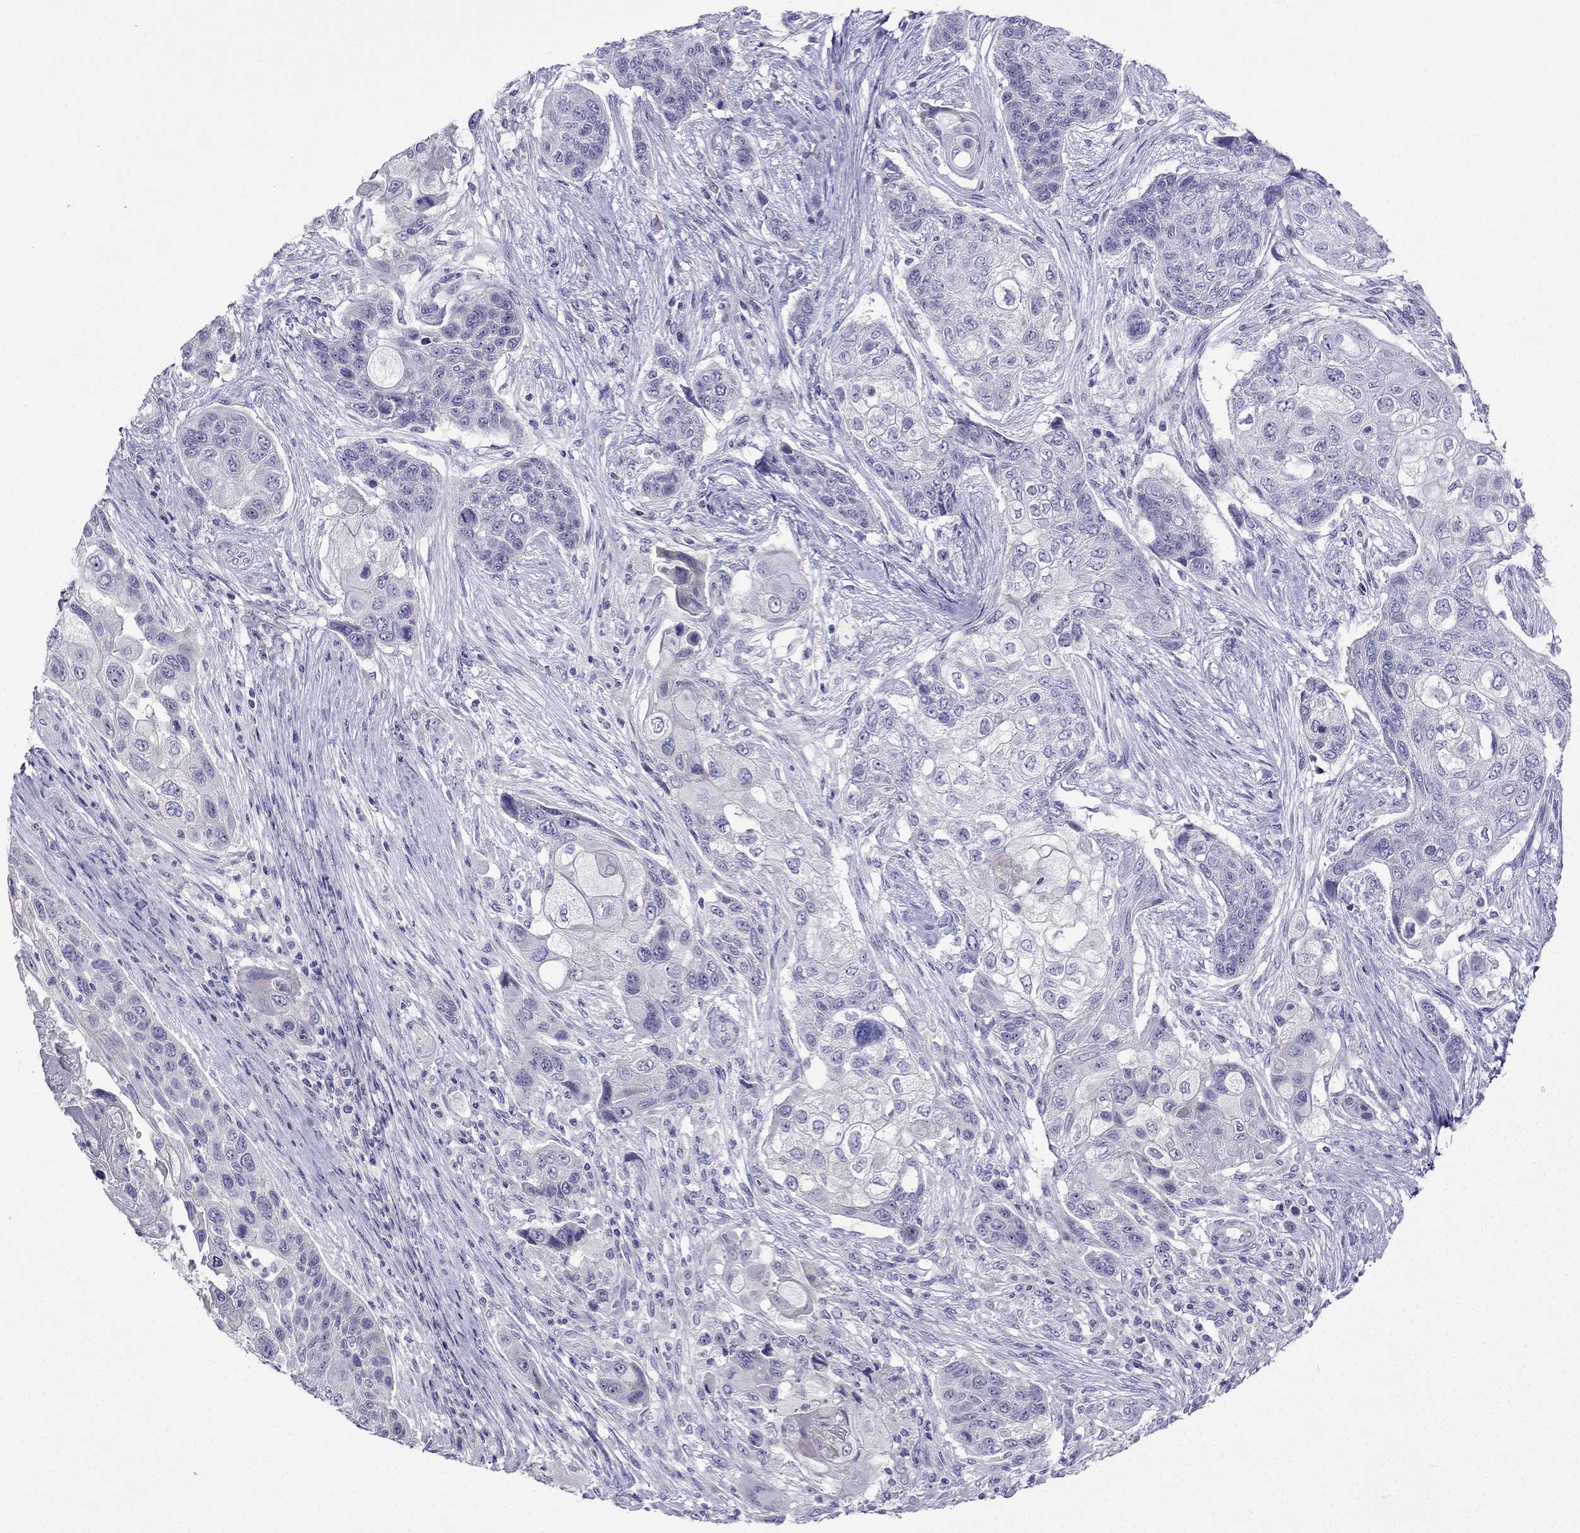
{"staining": {"intensity": "negative", "quantity": "none", "location": "none"}, "tissue": "lung cancer", "cell_type": "Tumor cells", "image_type": "cancer", "snomed": [{"axis": "morphology", "description": "Squamous cell carcinoma, NOS"}, {"axis": "topography", "description": "Lung"}], "caption": "Immunohistochemistry histopathology image of neoplastic tissue: human lung cancer stained with DAB (3,3'-diaminobenzidine) displays no significant protein staining in tumor cells. (Brightfield microscopy of DAB immunohistochemistry (IHC) at high magnification).", "gene": "PATE1", "patient": {"sex": "male", "age": 69}}